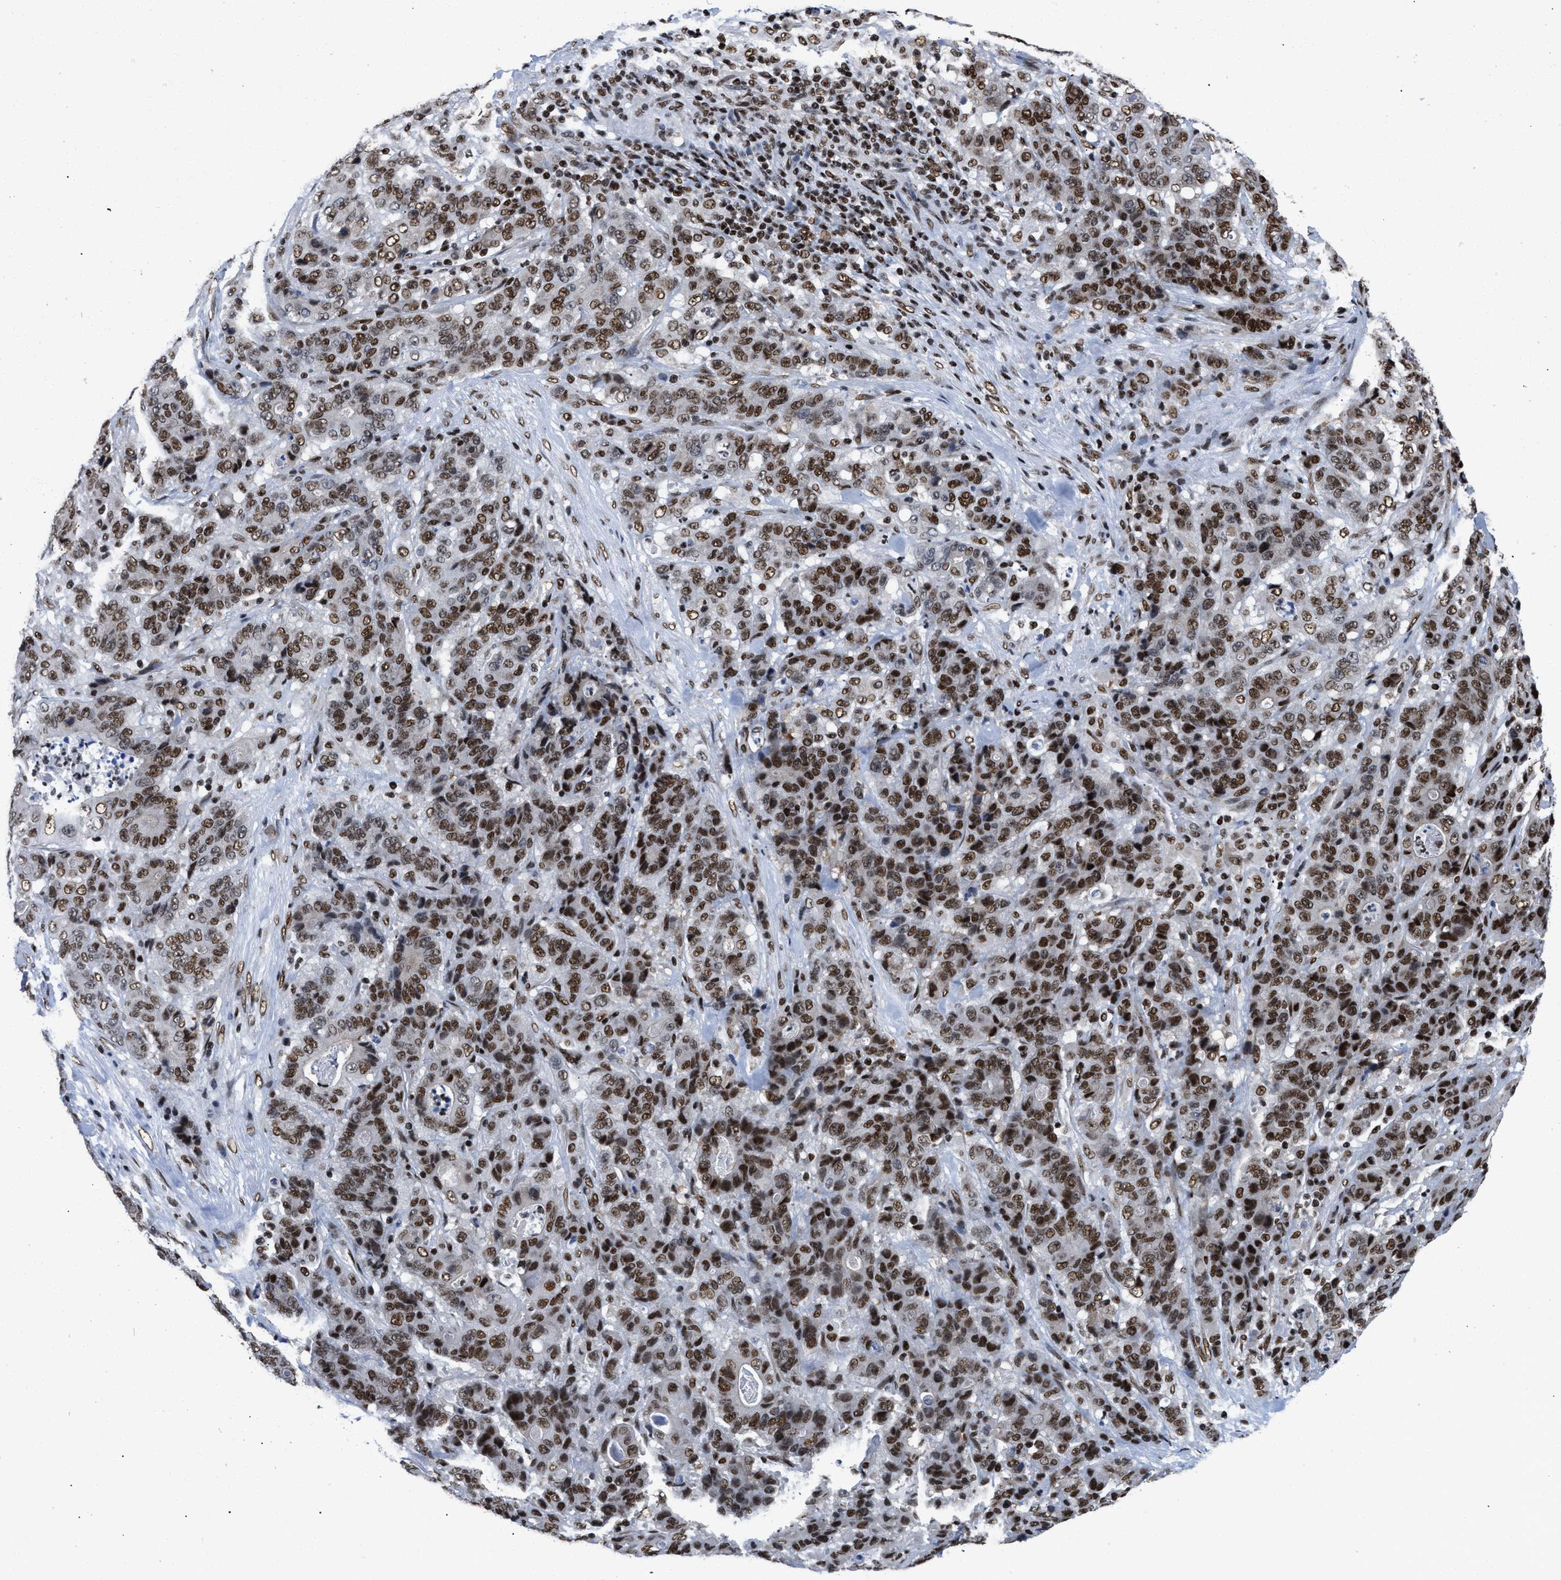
{"staining": {"intensity": "strong", "quantity": ">75%", "location": "nuclear"}, "tissue": "stomach cancer", "cell_type": "Tumor cells", "image_type": "cancer", "snomed": [{"axis": "morphology", "description": "Adenocarcinoma, NOS"}, {"axis": "topography", "description": "Stomach"}], "caption": "Stomach cancer (adenocarcinoma) stained for a protein (brown) shows strong nuclear positive positivity in about >75% of tumor cells.", "gene": "CREB1", "patient": {"sex": "female", "age": 73}}